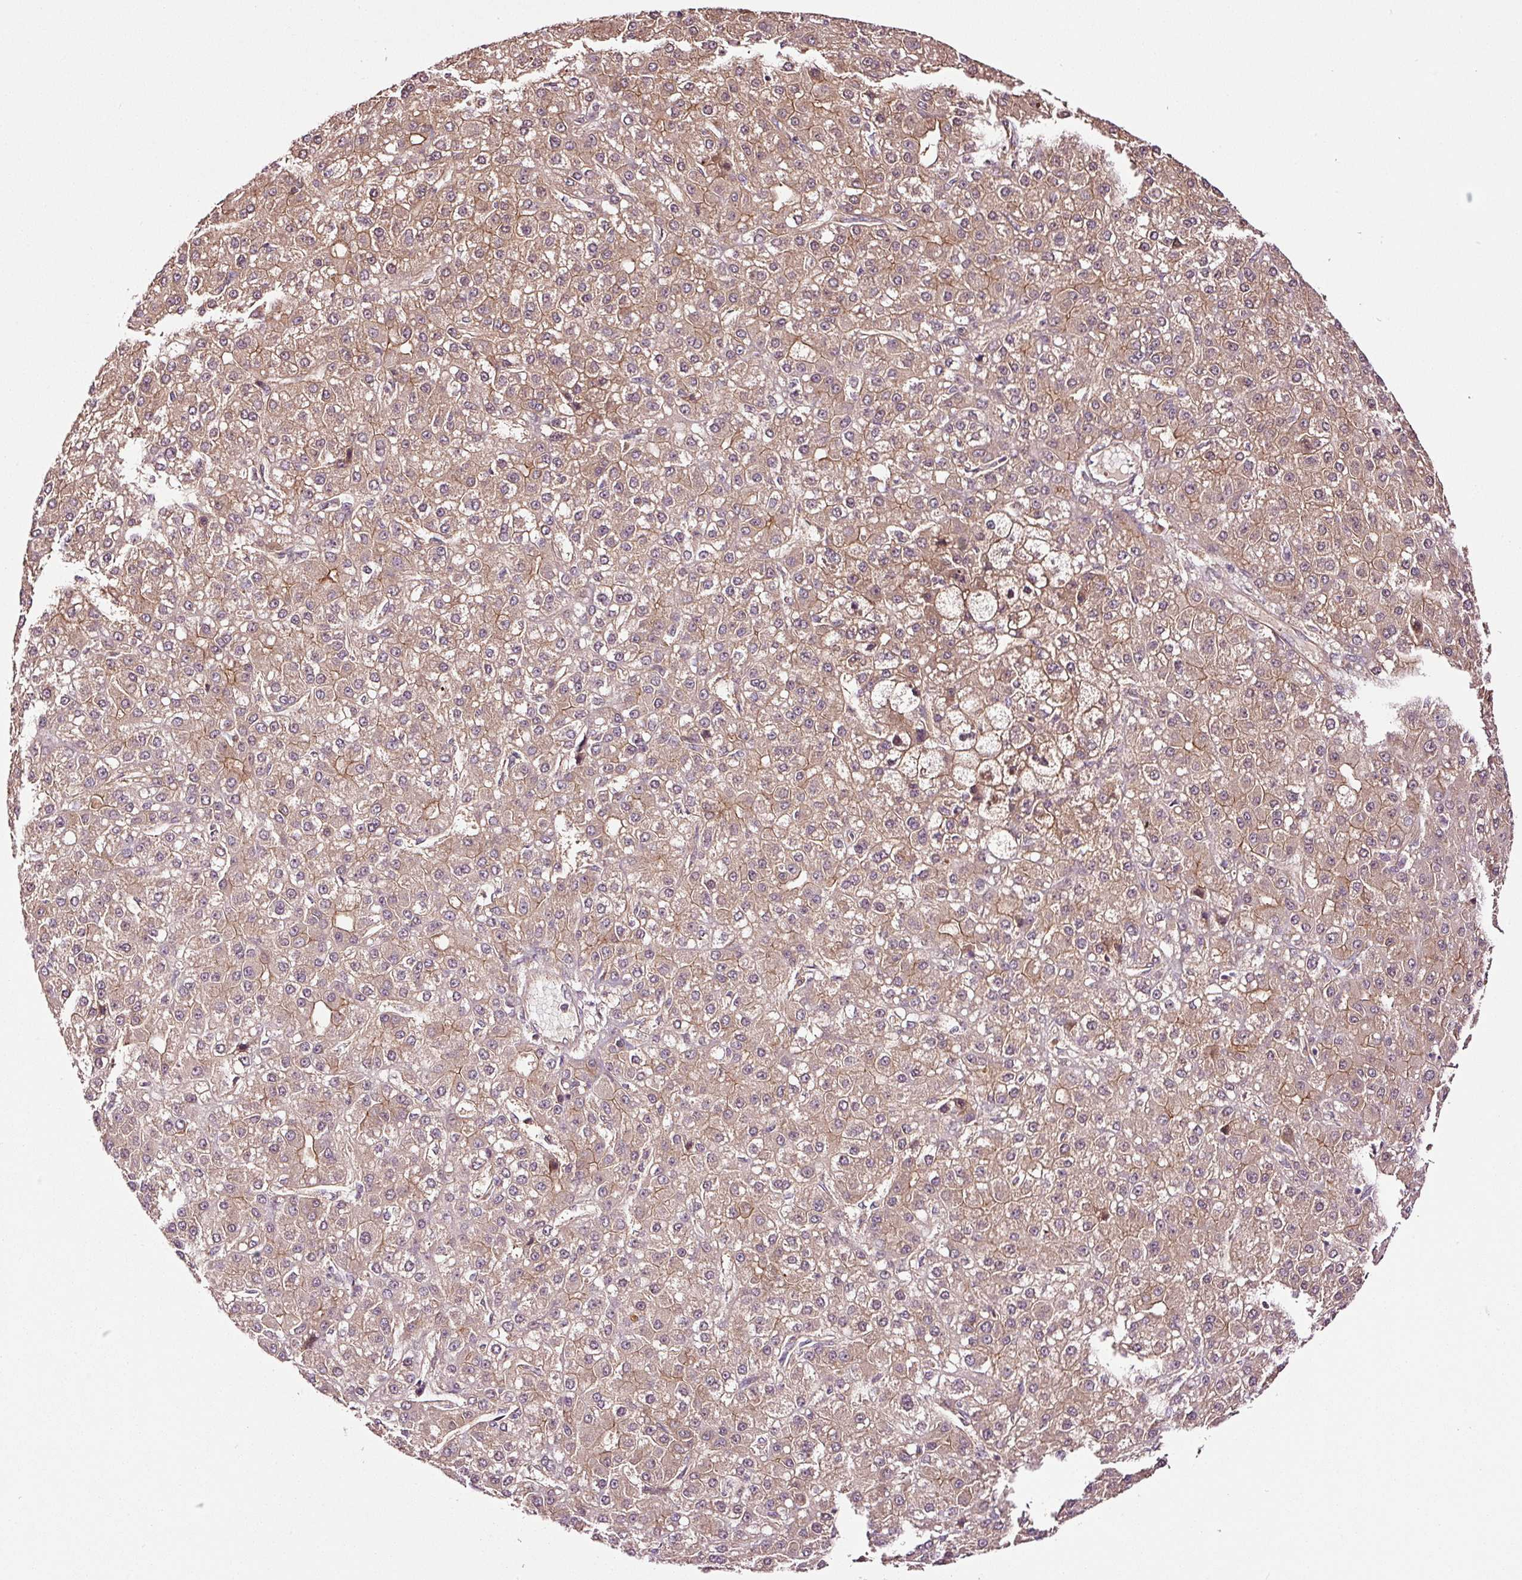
{"staining": {"intensity": "moderate", "quantity": ">75%", "location": "cytoplasmic/membranous"}, "tissue": "liver cancer", "cell_type": "Tumor cells", "image_type": "cancer", "snomed": [{"axis": "morphology", "description": "Carcinoma, Hepatocellular, NOS"}, {"axis": "topography", "description": "Liver"}], "caption": "This is a photomicrograph of immunohistochemistry staining of liver cancer (hepatocellular carcinoma), which shows moderate positivity in the cytoplasmic/membranous of tumor cells.", "gene": "METAP1", "patient": {"sex": "male", "age": 67}}